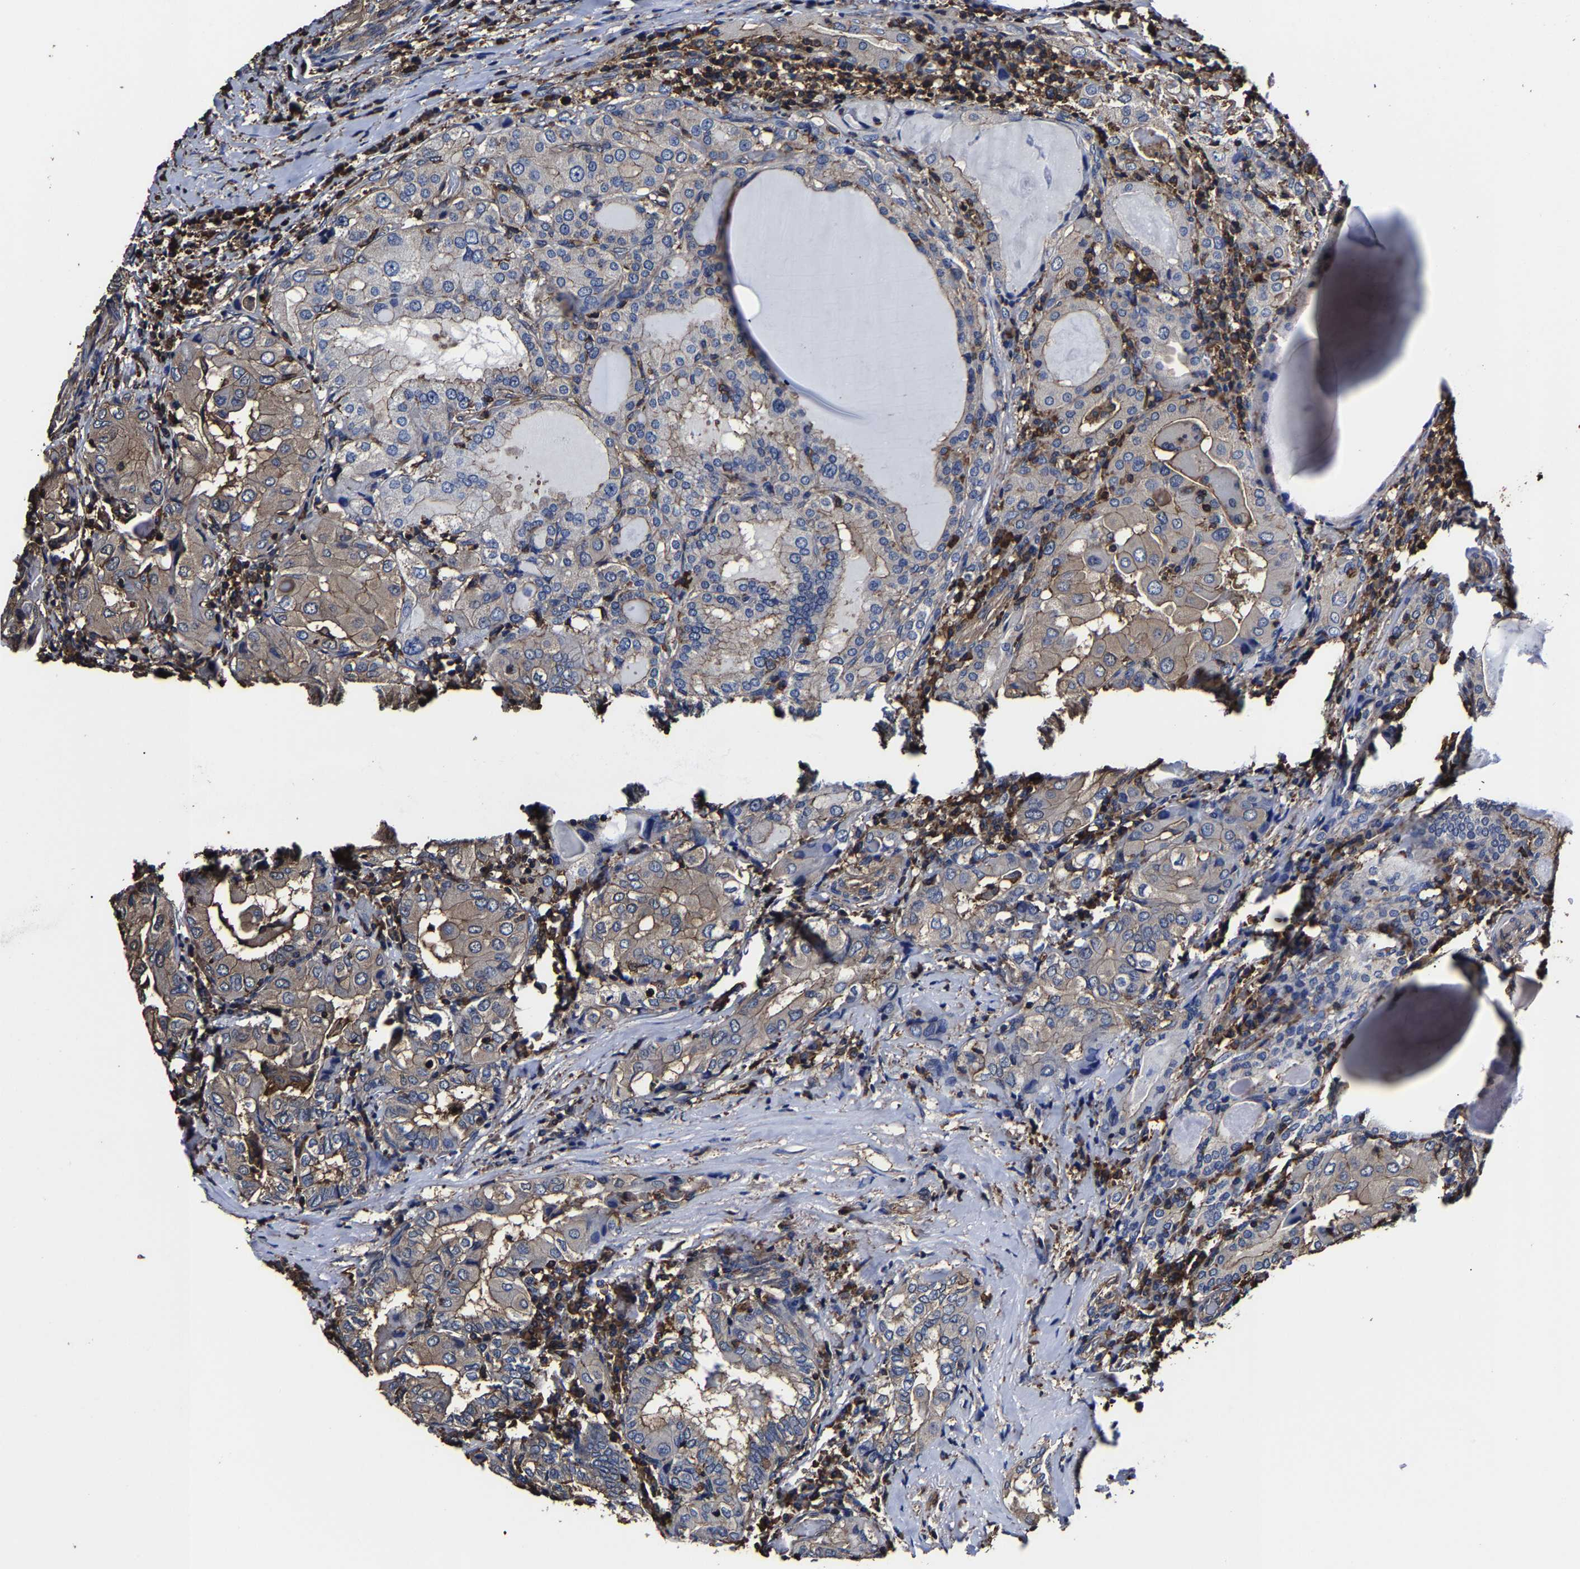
{"staining": {"intensity": "weak", "quantity": "25%-75%", "location": "cytoplasmic/membranous"}, "tissue": "thyroid cancer", "cell_type": "Tumor cells", "image_type": "cancer", "snomed": [{"axis": "morphology", "description": "Papillary adenocarcinoma, NOS"}, {"axis": "topography", "description": "Thyroid gland"}], "caption": "Weak cytoplasmic/membranous positivity for a protein is appreciated in approximately 25%-75% of tumor cells of thyroid cancer (papillary adenocarcinoma) using IHC.", "gene": "SSH3", "patient": {"sex": "female", "age": 42}}